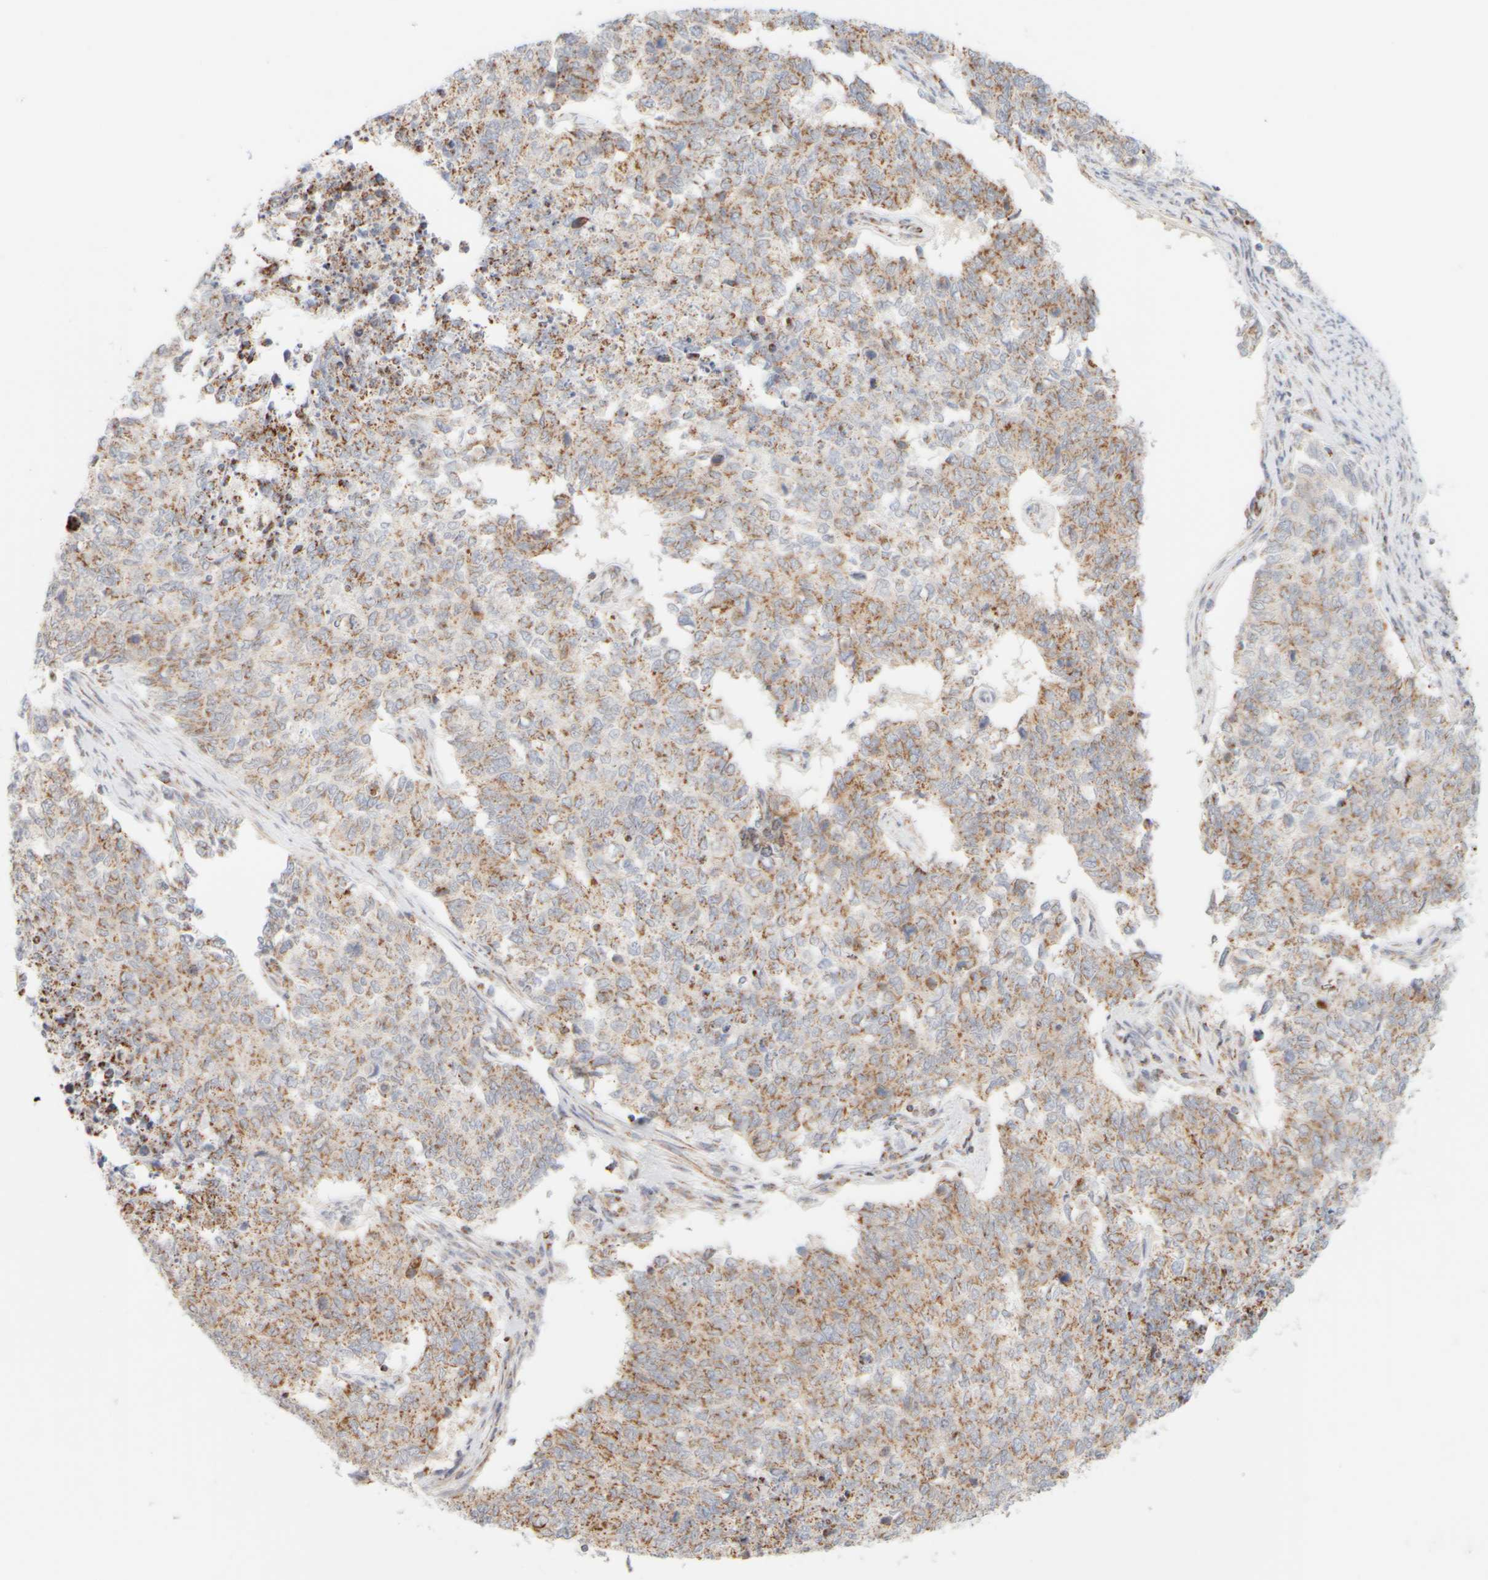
{"staining": {"intensity": "weak", "quantity": ">75%", "location": "cytoplasmic/membranous"}, "tissue": "cervical cancer", "cell_type": "Tumor cells", "image_type": "cancer", "snomed": [{"axis": "morphology", "description": "Squamous cell carcinoma, NOS"}, {"axis": "topography", "description": "Cervix"}], "caption": "The immunohistochemical stain highlights weak cytoplasmic/membranous expression in tumor cells of squamous cell carcinoma (cervical) tissue.", "gene": "PPM1K", "patient": {"sex": "female", "age": 63}}